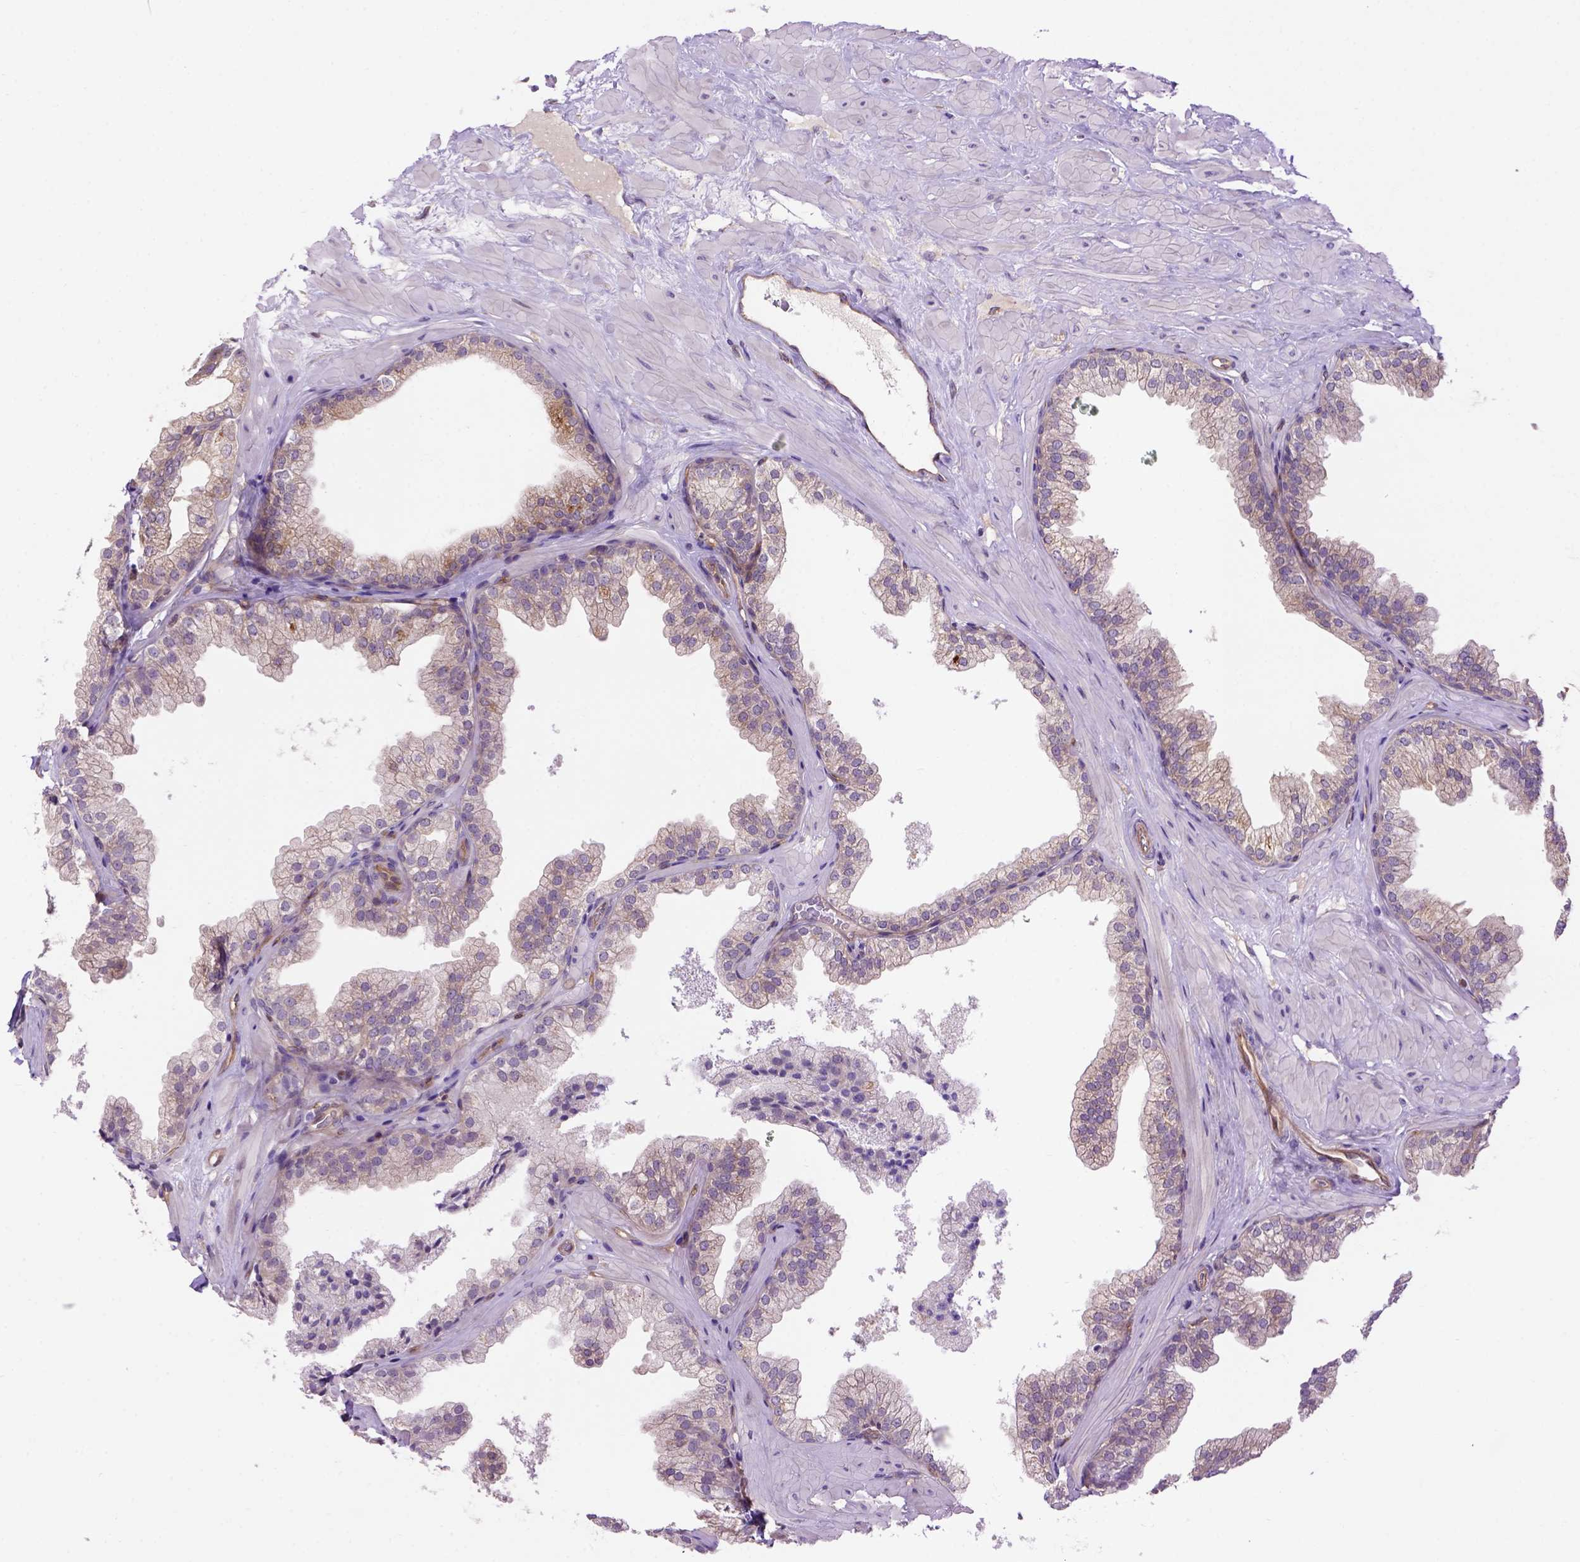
{"staining": {"intensity": "moderate", "quantity": "<25%", "location": "cytoplasmic/membranous"}, "tissue": "prostate", "cell_type": "Glandular cells", "image_type": "normal", "snomed": [{"axis": "morphology", "description": "Normal tissue, NOS"}, {"axis": "topography", "description": "Prostate"}], "caption": "High-power microscopy captured an immunohistochemistry (IHC) histopathology image of unremarkable prostate, revealing moderate cytoplasmic/membranous staining in approximately <25% of glandular cells. (Brightfield microscopy of DAB IHC at high magnification).", "gene": "CASKIN2", "patient": {"sex": "male", "age": 37}}